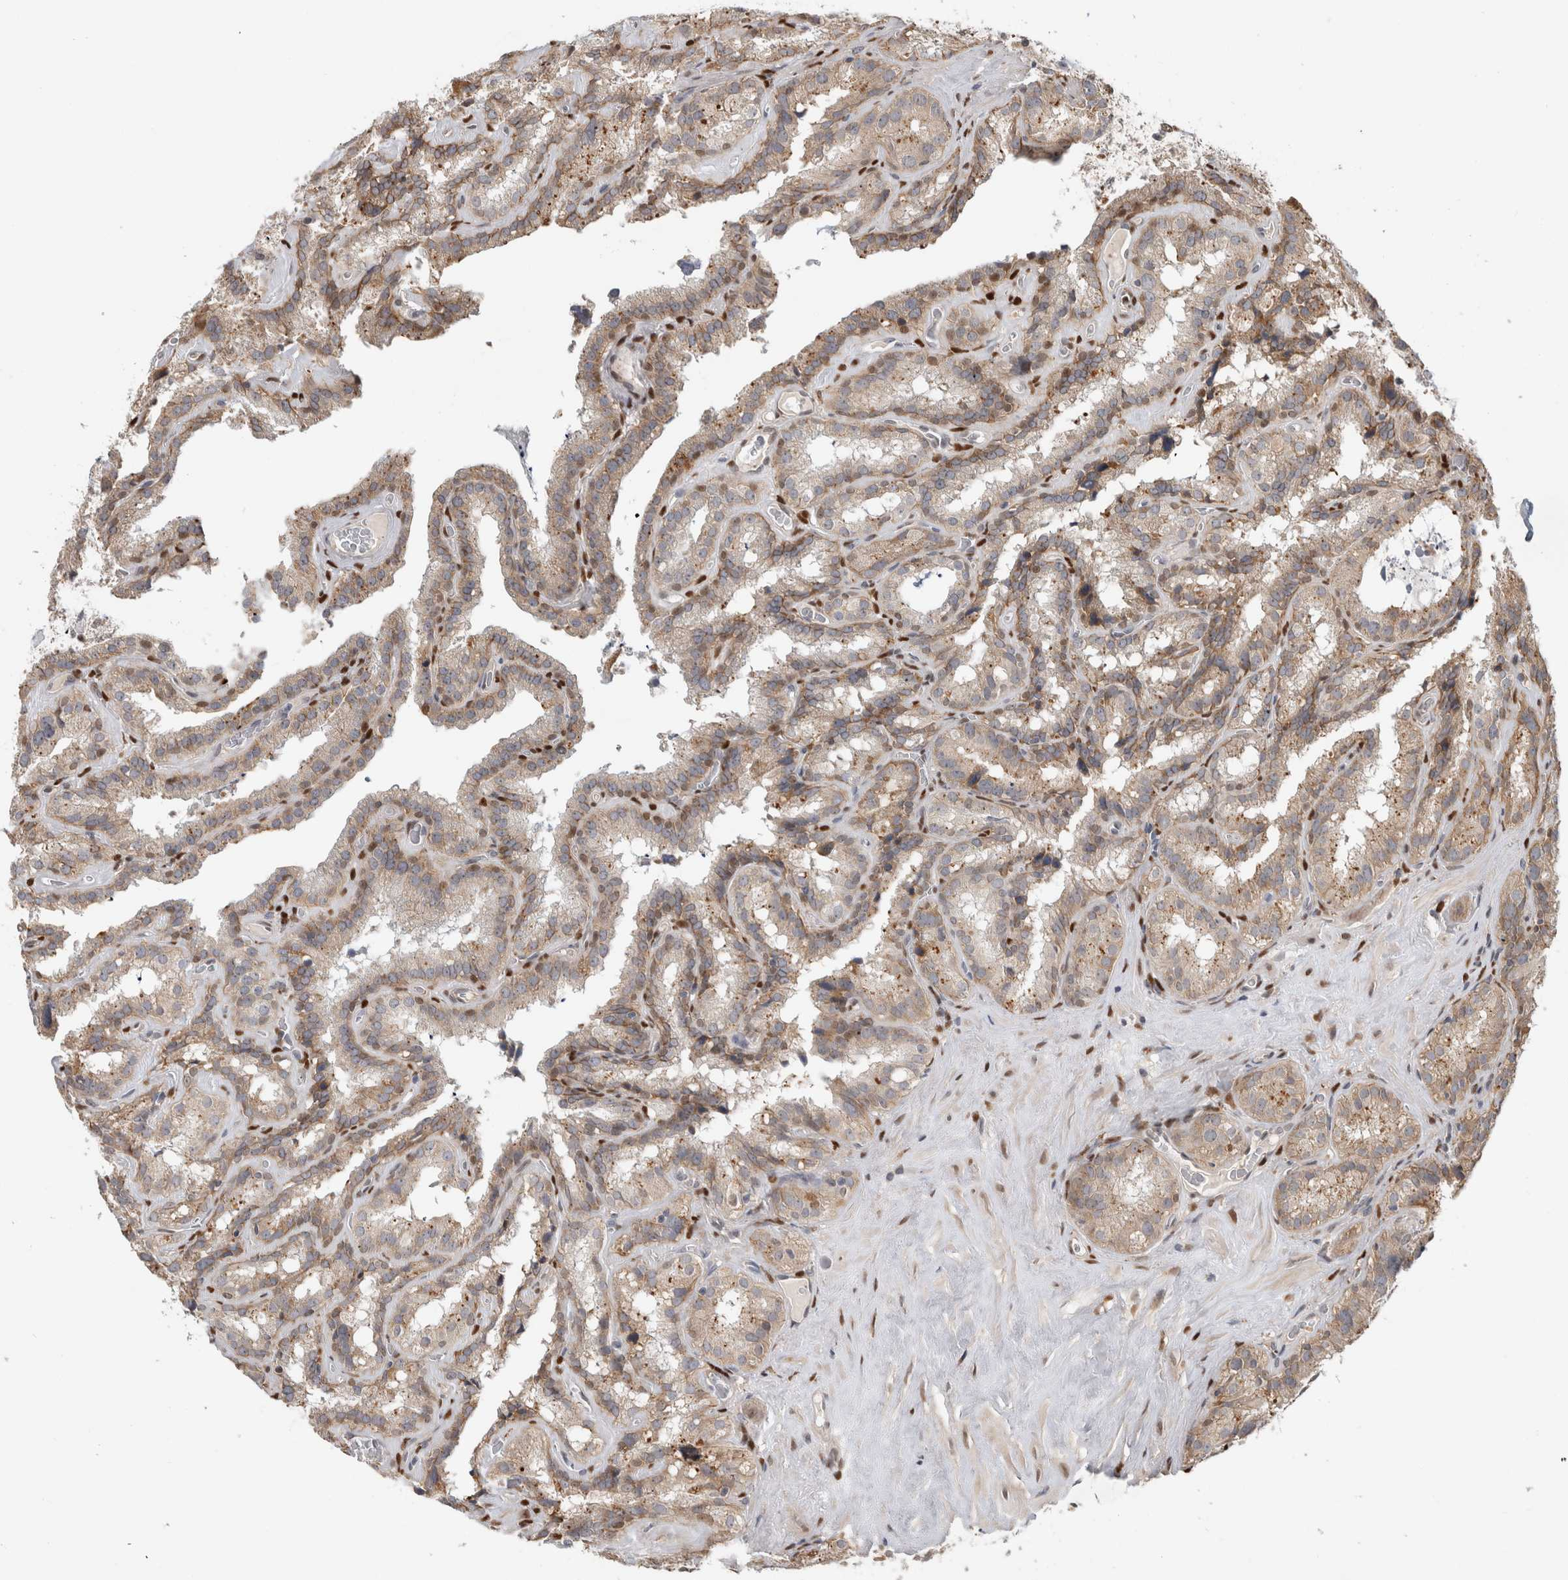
{"staining": {"intensity": "moderate", "quantity": ">75%", "location": "cytoplasmic/membranous"}, "tissue": "seminal vesicle", "cell_type": "Glandular cells", "image_type": "normal", "snomed": [{"axis": "morphology", "description": "Normal tissue, NOS"}, {"axis": "topography", "description": "Prostate"}, {"axis": "topography", "description": "Seminal veicle"}], "caption": "IHC of benign seminal vesicle demonstrates medium levels of moderate cytoplasmic/membranous staining in about >75% of glandular cells. (DAB IHC with brightfield microscopy, high magnification).", "gene": "NAB2", "patient": {"sex": "male", "age": 59}}